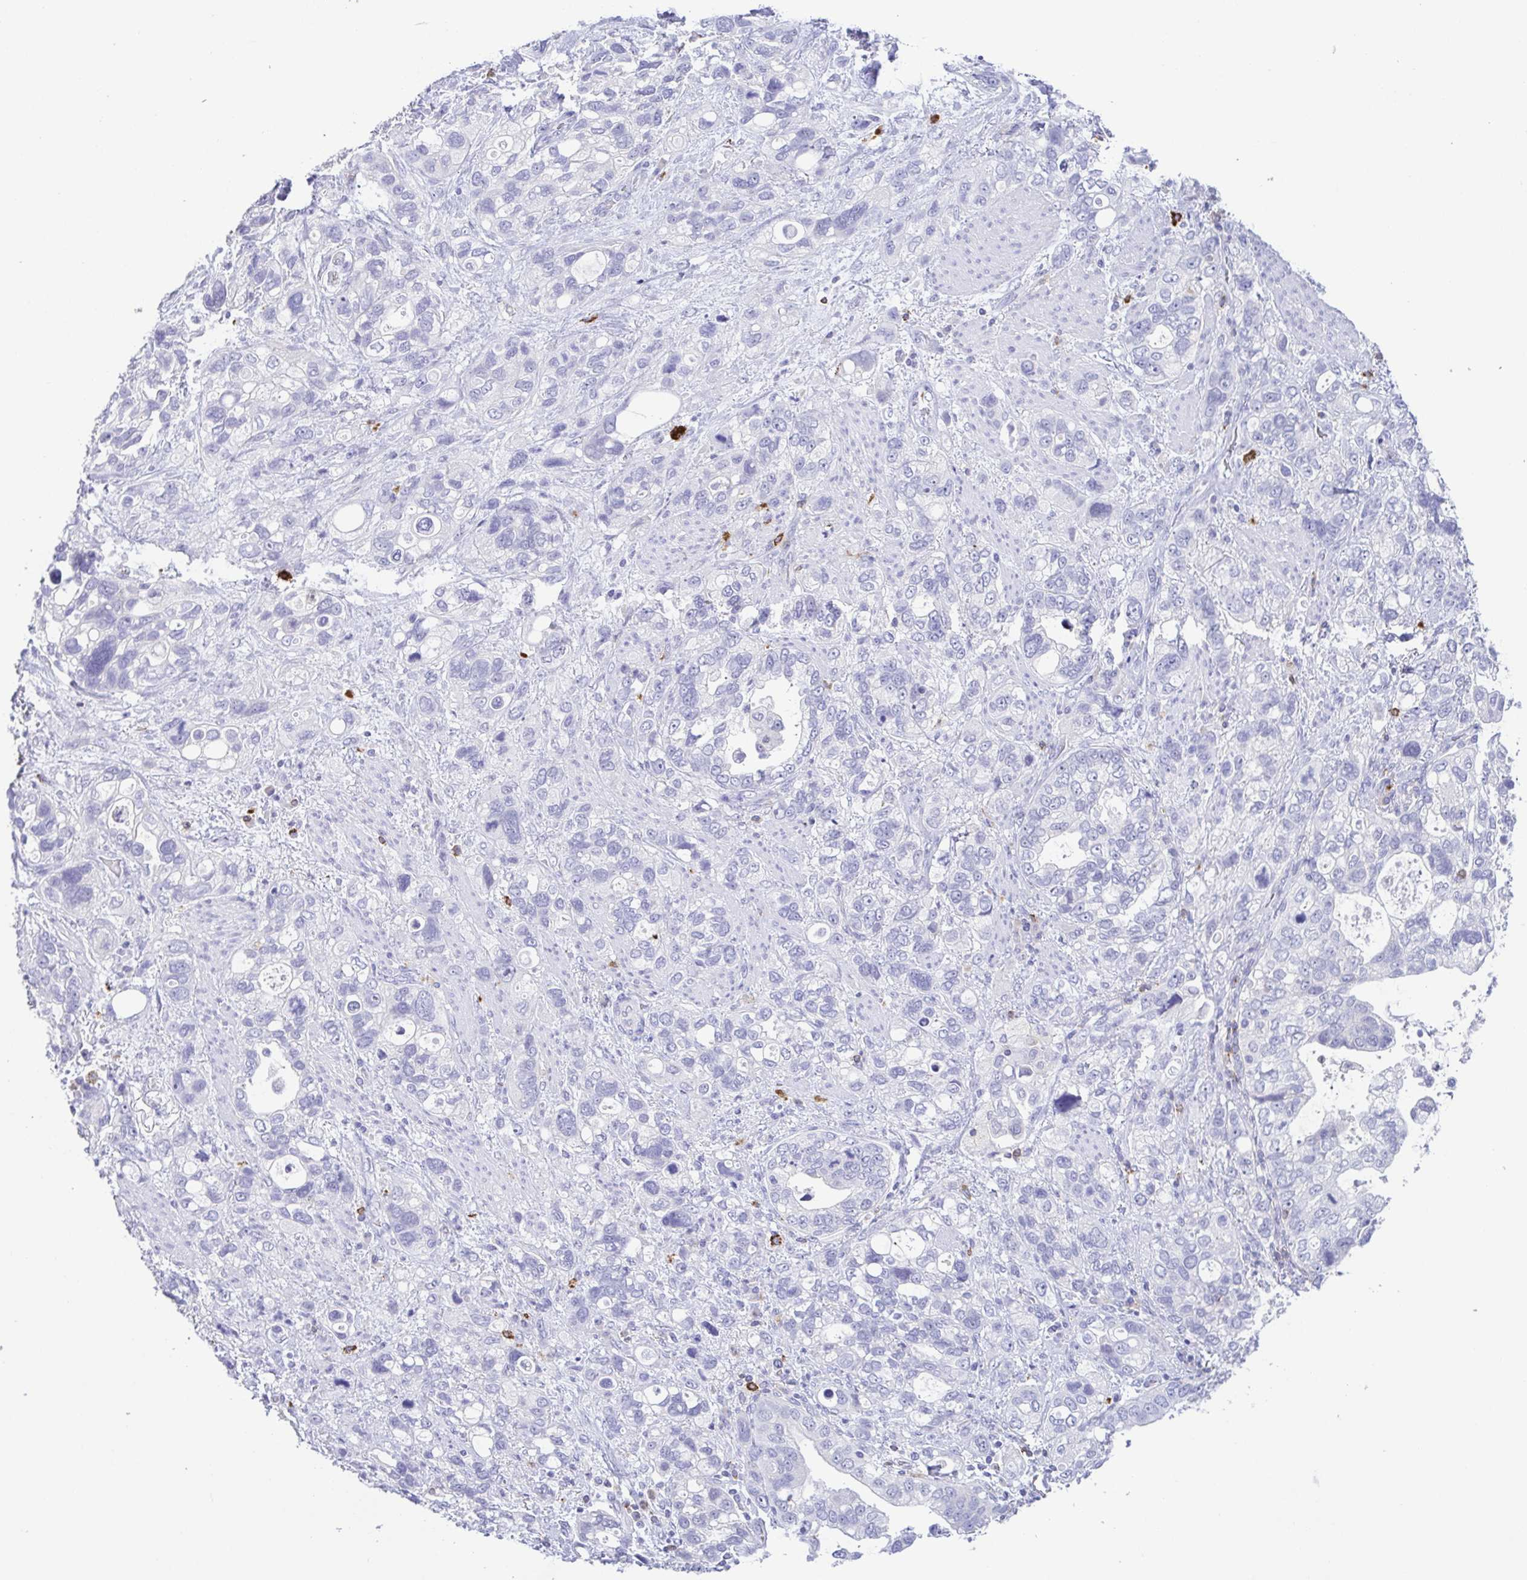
{"staining": {"intensity": "negative", "quantity": "none", "location": "none"}, "tissue": "stomach cancer", "cell_type": "Tumor cells", "image_type": "cancer", "snomed": [{"axis": "morphology", "description": "Adenocarcinoma, NOS"}, {"axis": "topography", "description": "Stomach, upper"}], "caption": "The micrograph demonstrates no staining of tumor cells in stomach adenocarcinoma. (DAB (3,3'-diaminobenzidine) immunohistochemistry (IHC) visualized using brightfield microscopy, high magnification).", "gene": "PGLYRP1", "patient": {"sex": "female", "age": 81}}